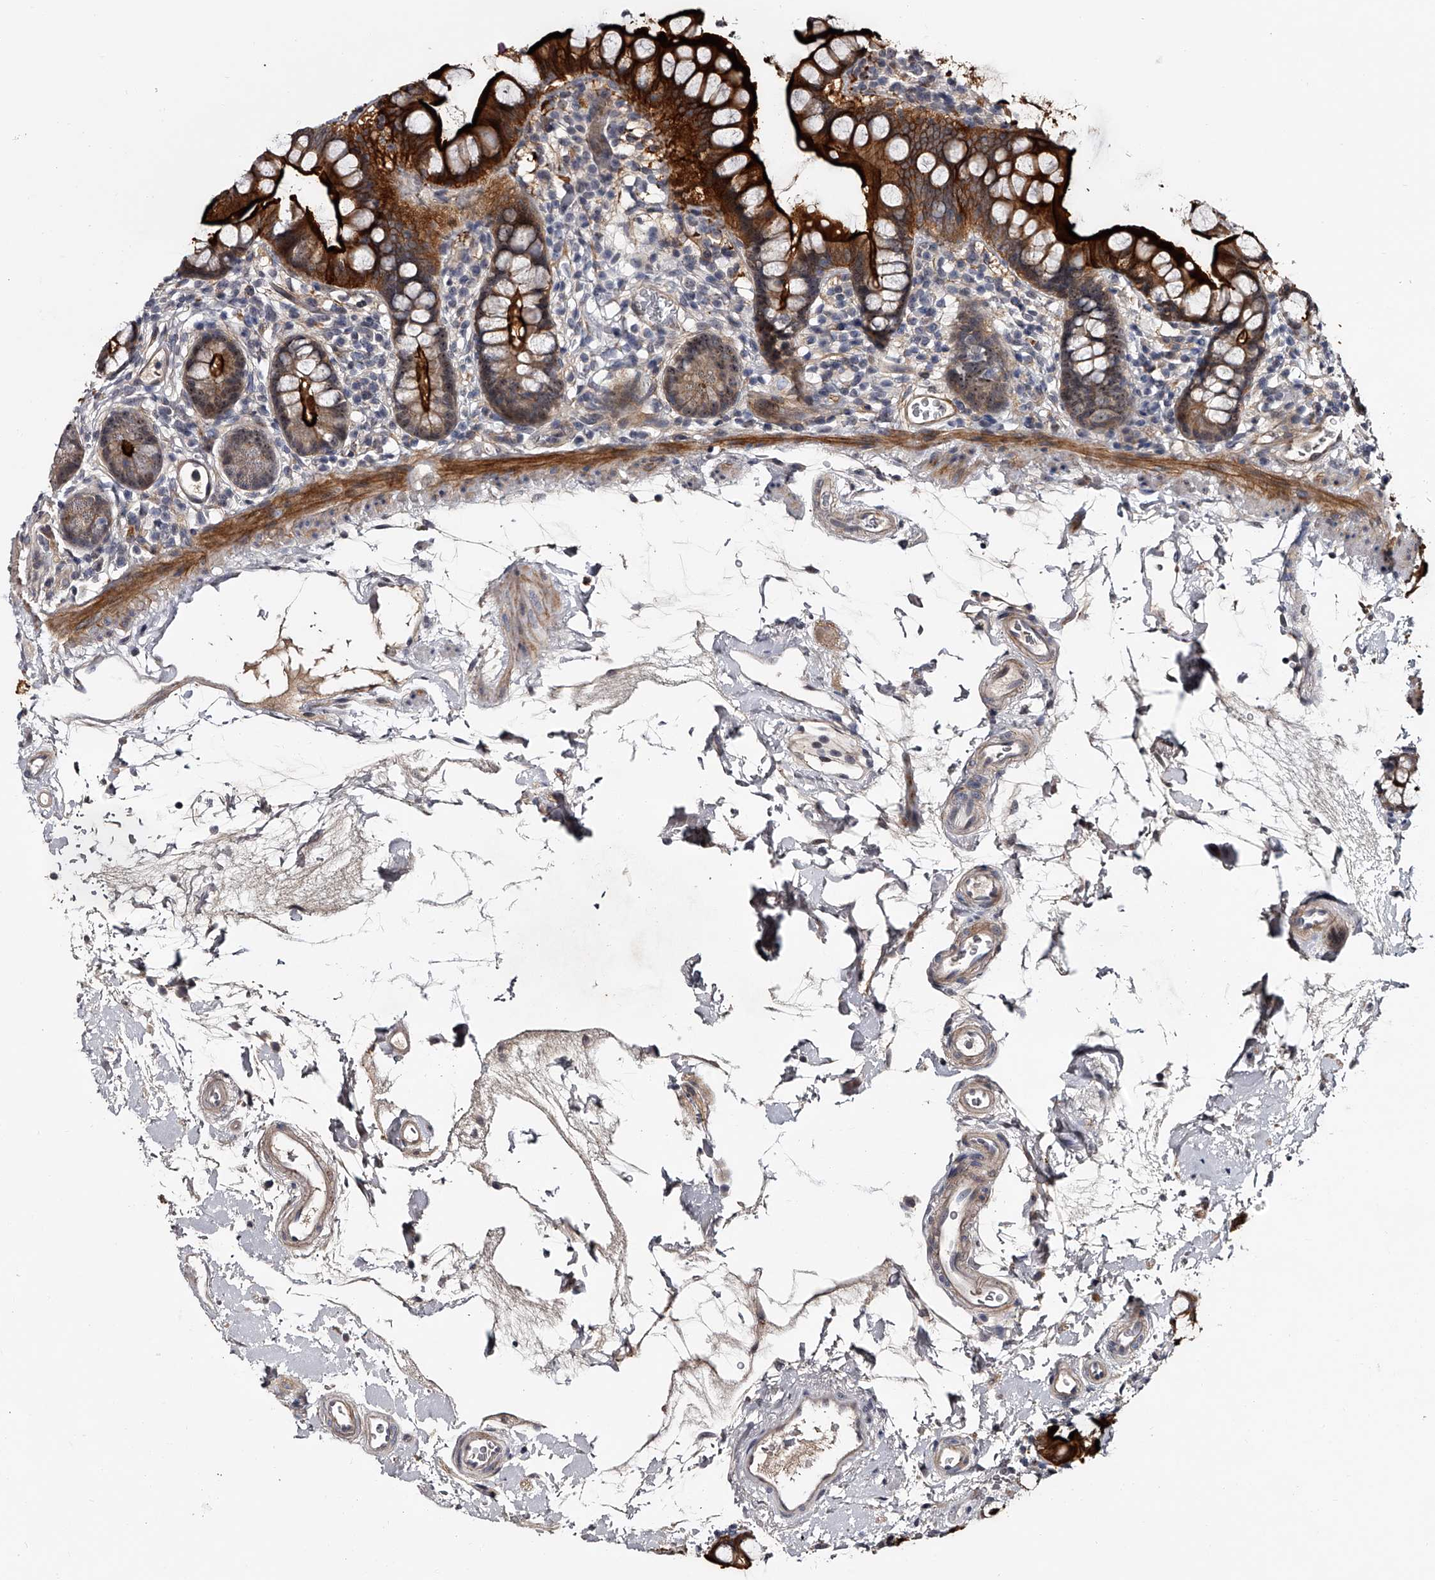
{"staining": {"intensity": "strong", "quantity": "25%-75%", "location": "cytoplasmic/membranous"}, "tissue": "small intestine", "cell_type": "Glandular cells", "image_type": "normal", "snomed": [{"axis": "morphology", "description": "Normal tissue, NOS"}, {"axis": "topography", "description": "Small intestine"}], "caption": "This micrograph demonstrates IHC staining of normal small intestine, with high strong cytoplasmic/membranous positivity in about 25%-75% of glandular cells.", "gene": "MDN1", "patient": {"sex": "female", "age": 84}}